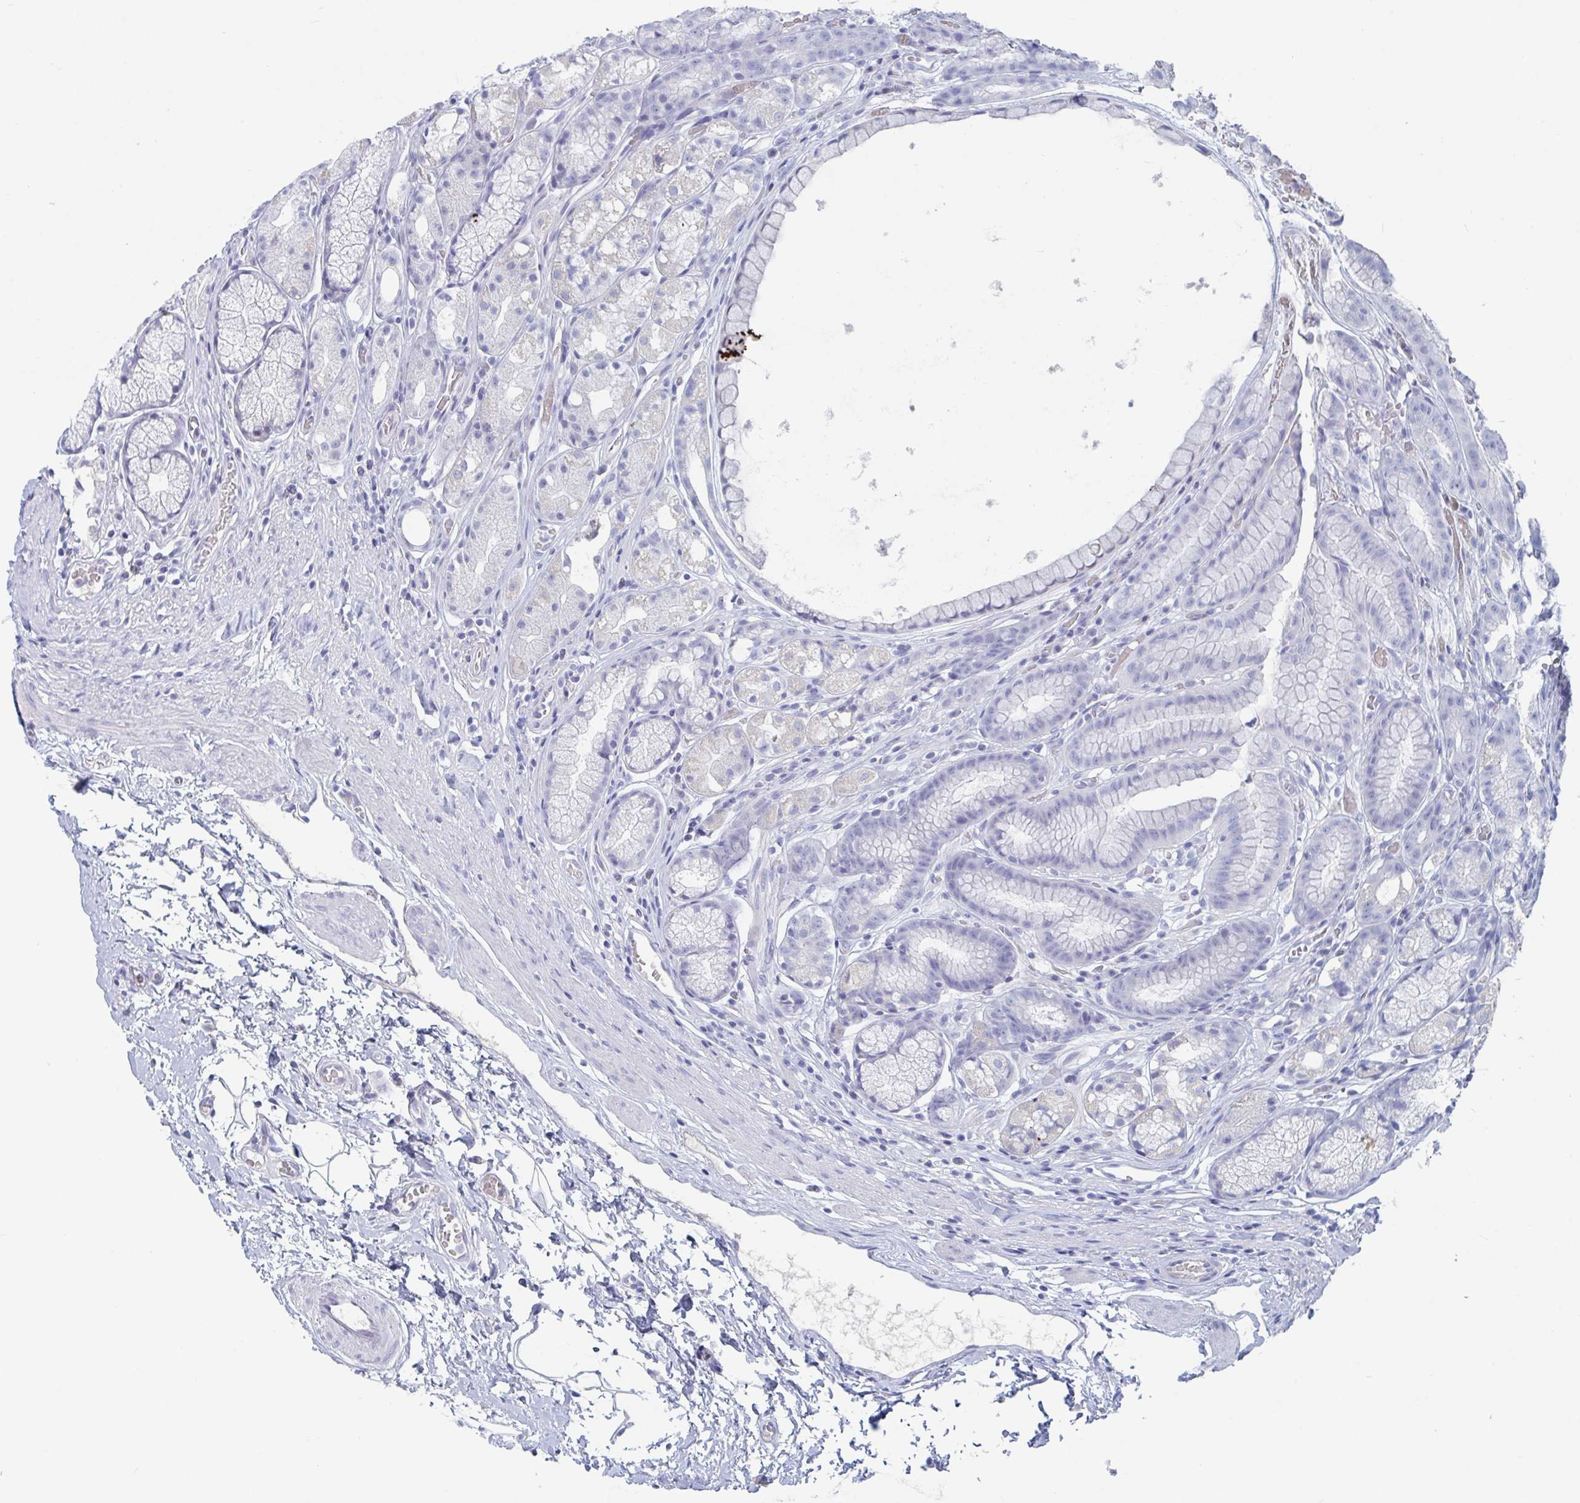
{"staining": {"intensity": "negative", "quantity": "none", "location": "none"}, "tissue": "stomach", "cell_type": "Glandular cells", "image_type": "normal", "snomed": [{"axis": "morphology", "description": "Normal tissue, NOS"}, {"axis": "topography", "description": "Smooth muscle"}, {"axis": "topography", "description": "Stomach"}], "caption": "IHC histopathology image of normal human stomach stained for a protein (brown), which displays no expression in glandular cells. (DAB (3,3'-diaminobenzidine) IHC visualized using brightfield microscopy, high magnification).", "gene": "DPEP3", "patient": {"sex": "male", "age": 70}}